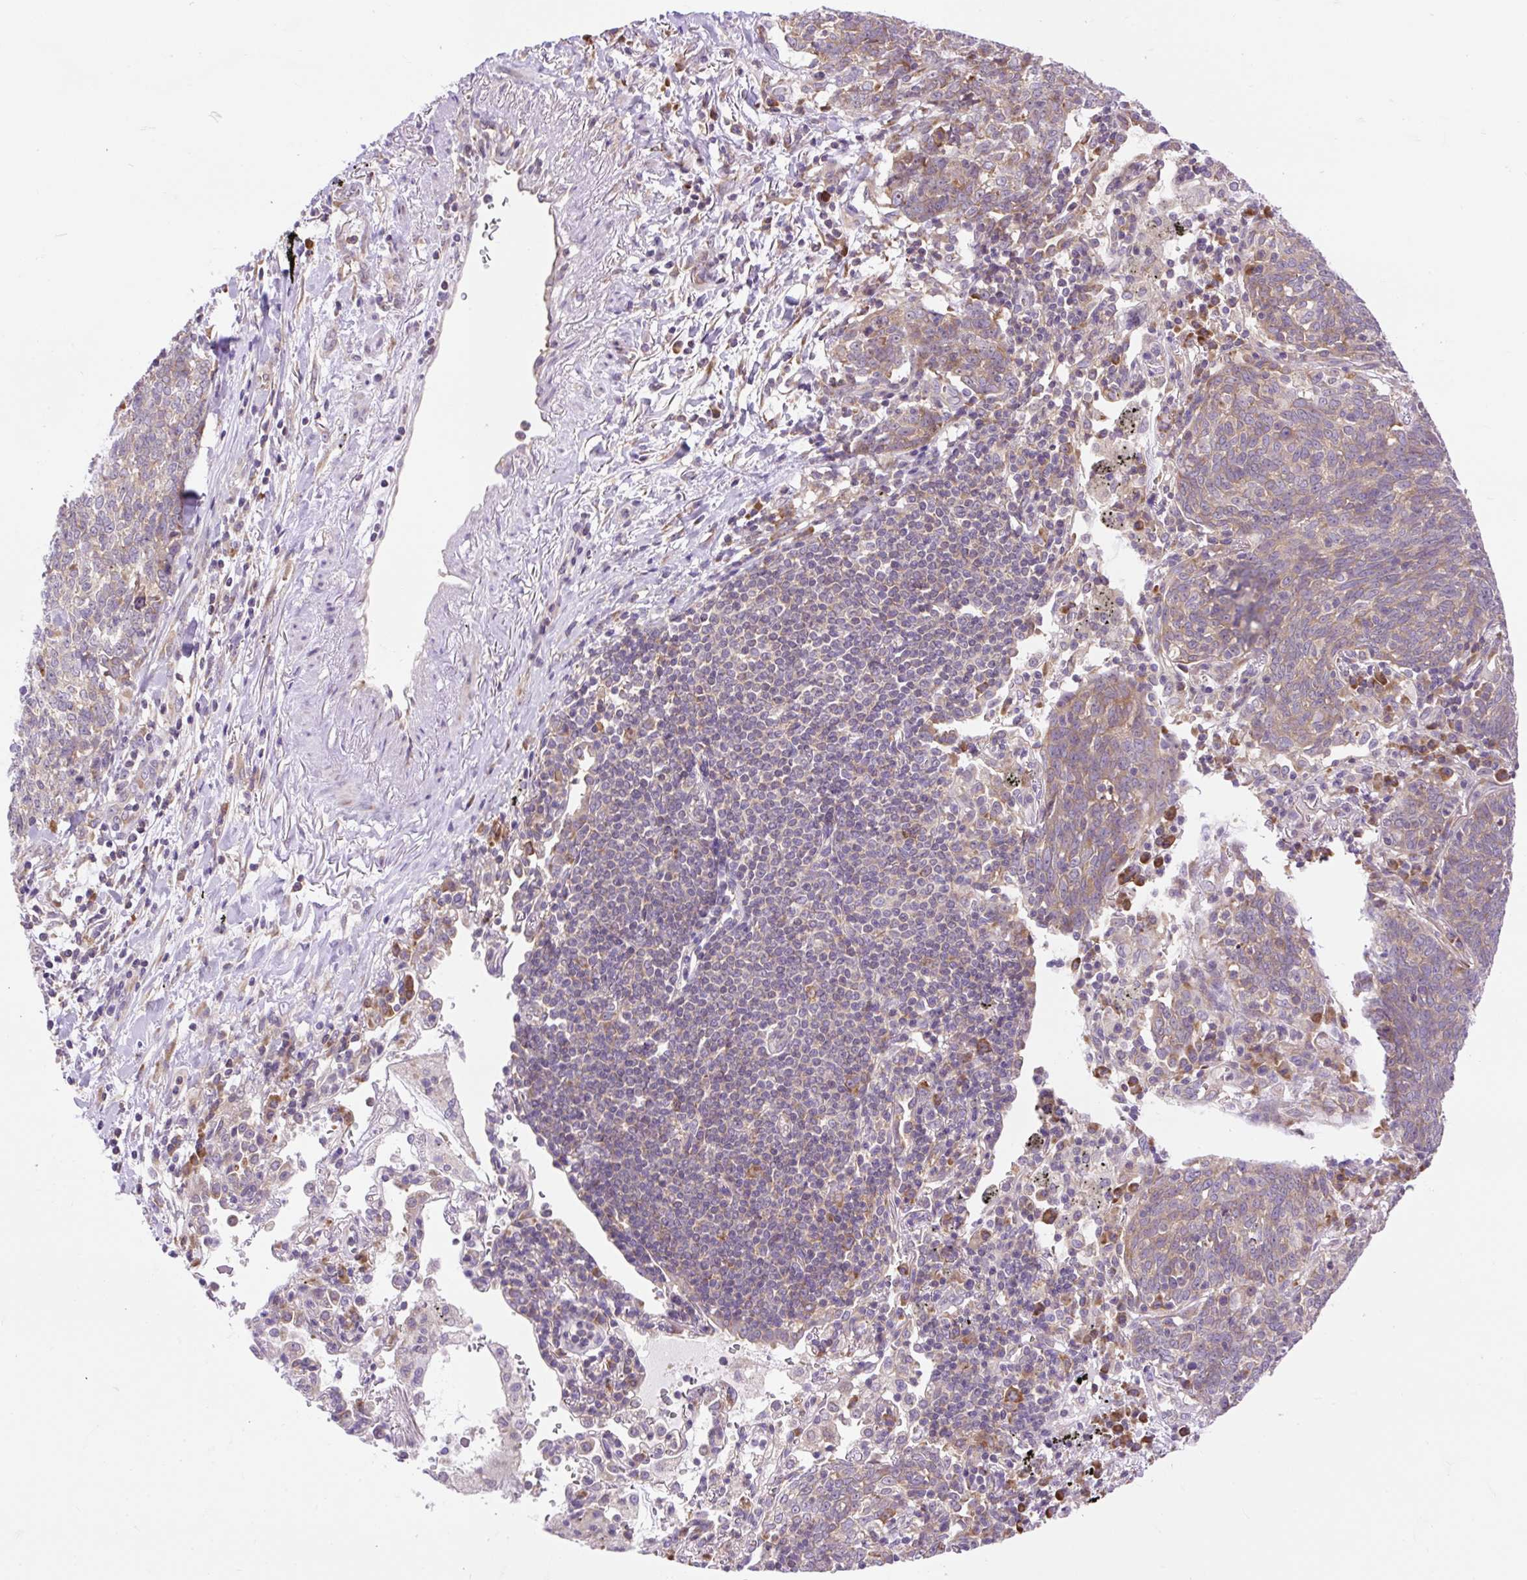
{"staining": {"intensity": "weak", "quantity": "25%-75%", "location": "cytoplasmic/membranous"}, "tissue": "lung cancer", "cell_type": "Tumor cells", "image_type": "cancer", "snomed": [{"axis": "morphology", "description": "Squamous cell carcinoma, NOS"}, {"axis": "topography", "description": "Lung"}], "caption": "Protein staining reveals weak cytoplasmic/membranous positivity in approximately 25%-75% of tumor cells in squamous cell carcinoma (lung).", "gene": "GPR45", "patient": {"sex": "female", "age": 72}}